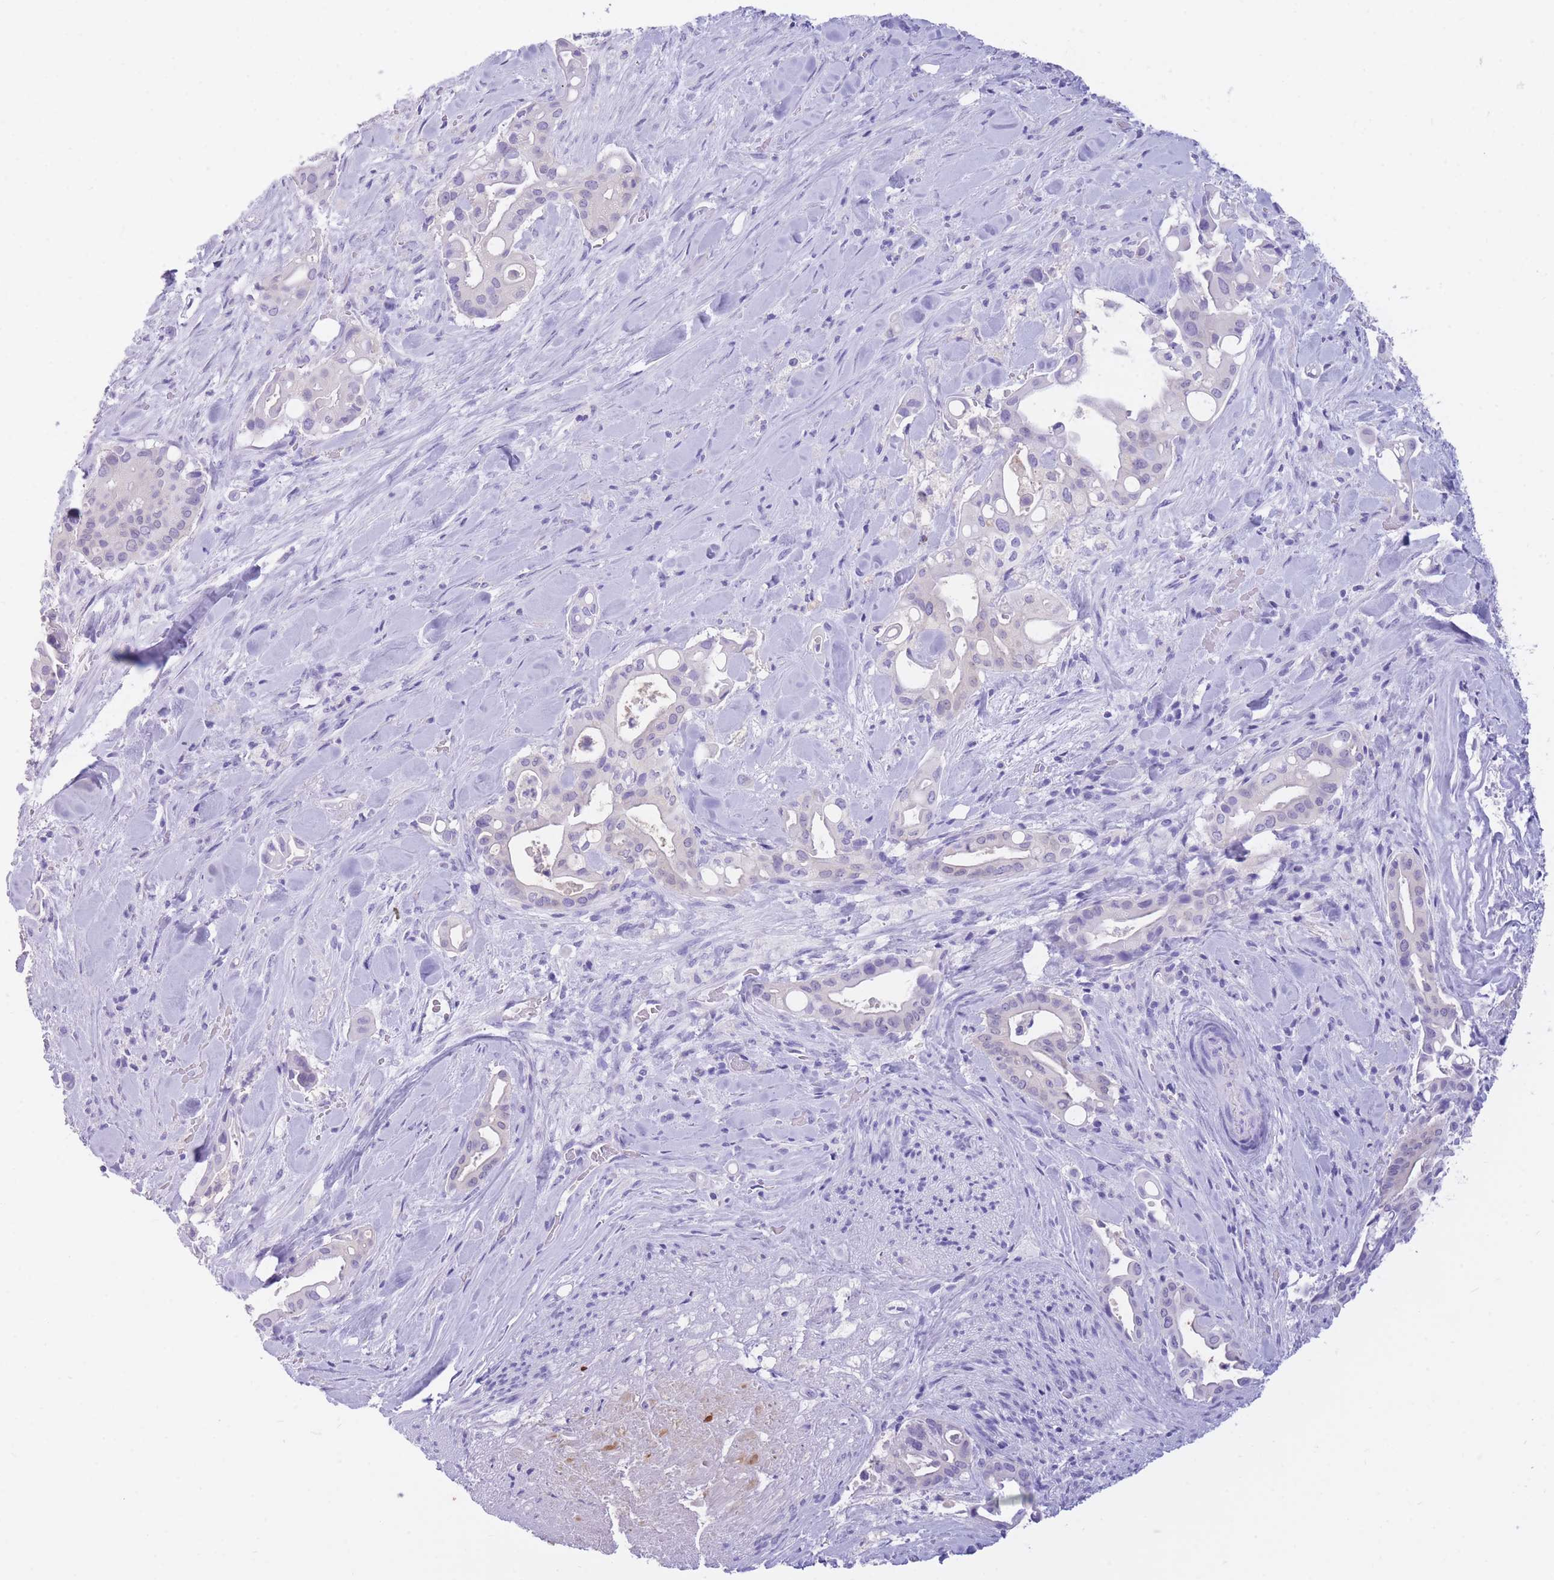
{"staining": {"intensity": "negative", "quantity": "none", "location": "none"}, "tissue": "liver cancer", "cell_type": "Tumor cells", "image_type": "cancer", "snomed": [{"axis": "morphology", "description": "Cholangiocarcinoma"}, {"axis": "topography", "description": "Liver"}], "caption": "Tumor cells show no significant protein expression in cholangiocarcinoma (liver).", "gene": "SULT1A1", "patient": {"sex": "female", "age": 68}}